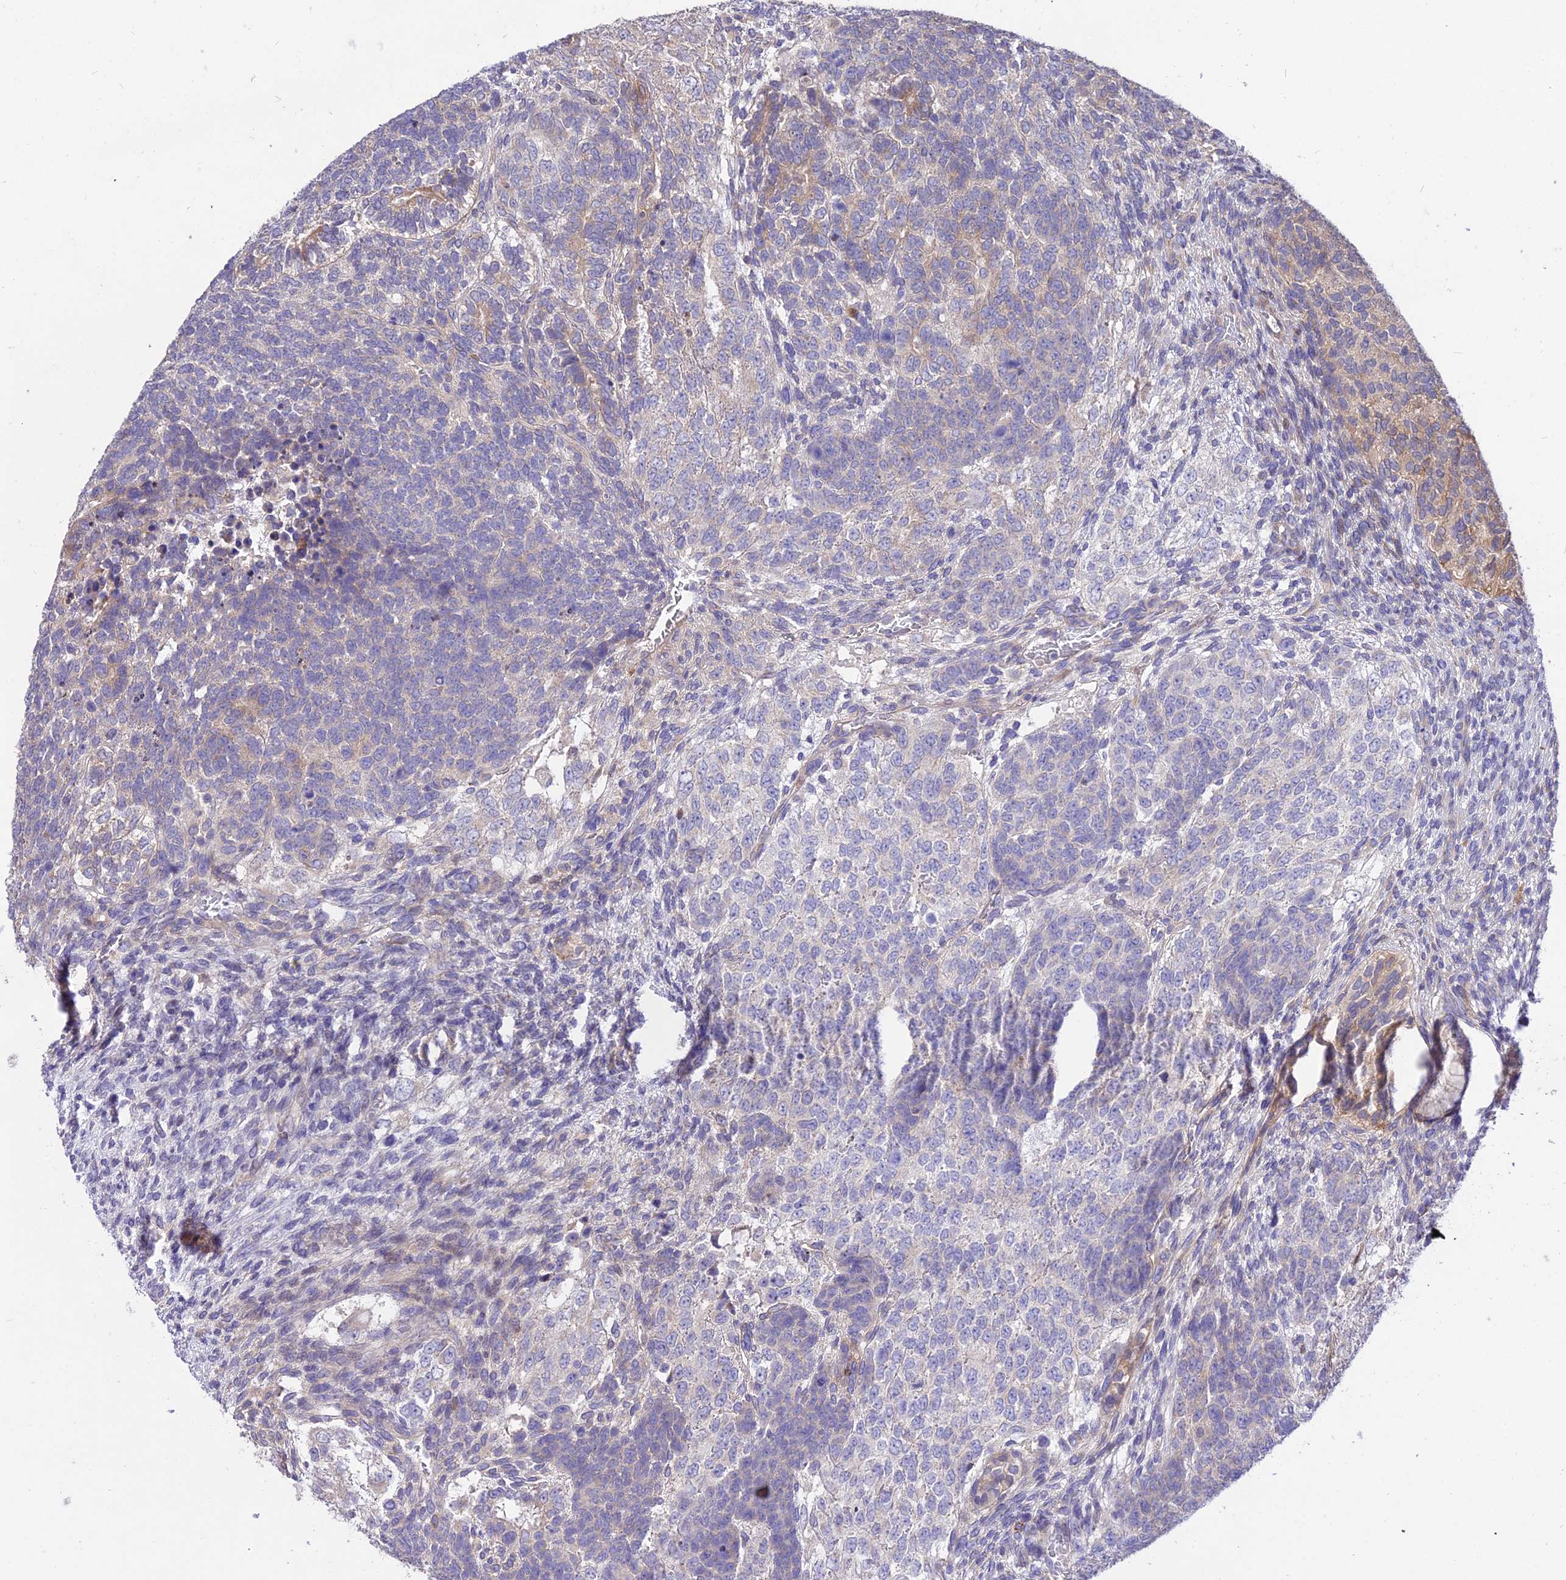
{"staining": {"intensity": "weak", "quantity": "<25%", "location": "cytoplasmic/membranous"}, "tissue": "testis cancer", "cell_type": "Tumor cells", "image_type": "cancer", "snomed": [{"axis": "morphology", "description": "Carcinoma, Embryonal, NOS"}, {"axis": "topography", "description": "Testis"}], "caption": "Immunohistochemistry of testis embryonal carcinoma exhibits no expression in tumor cells.", "gene": "ROCK1", "patient": {"sex": "male", "age": 23}}